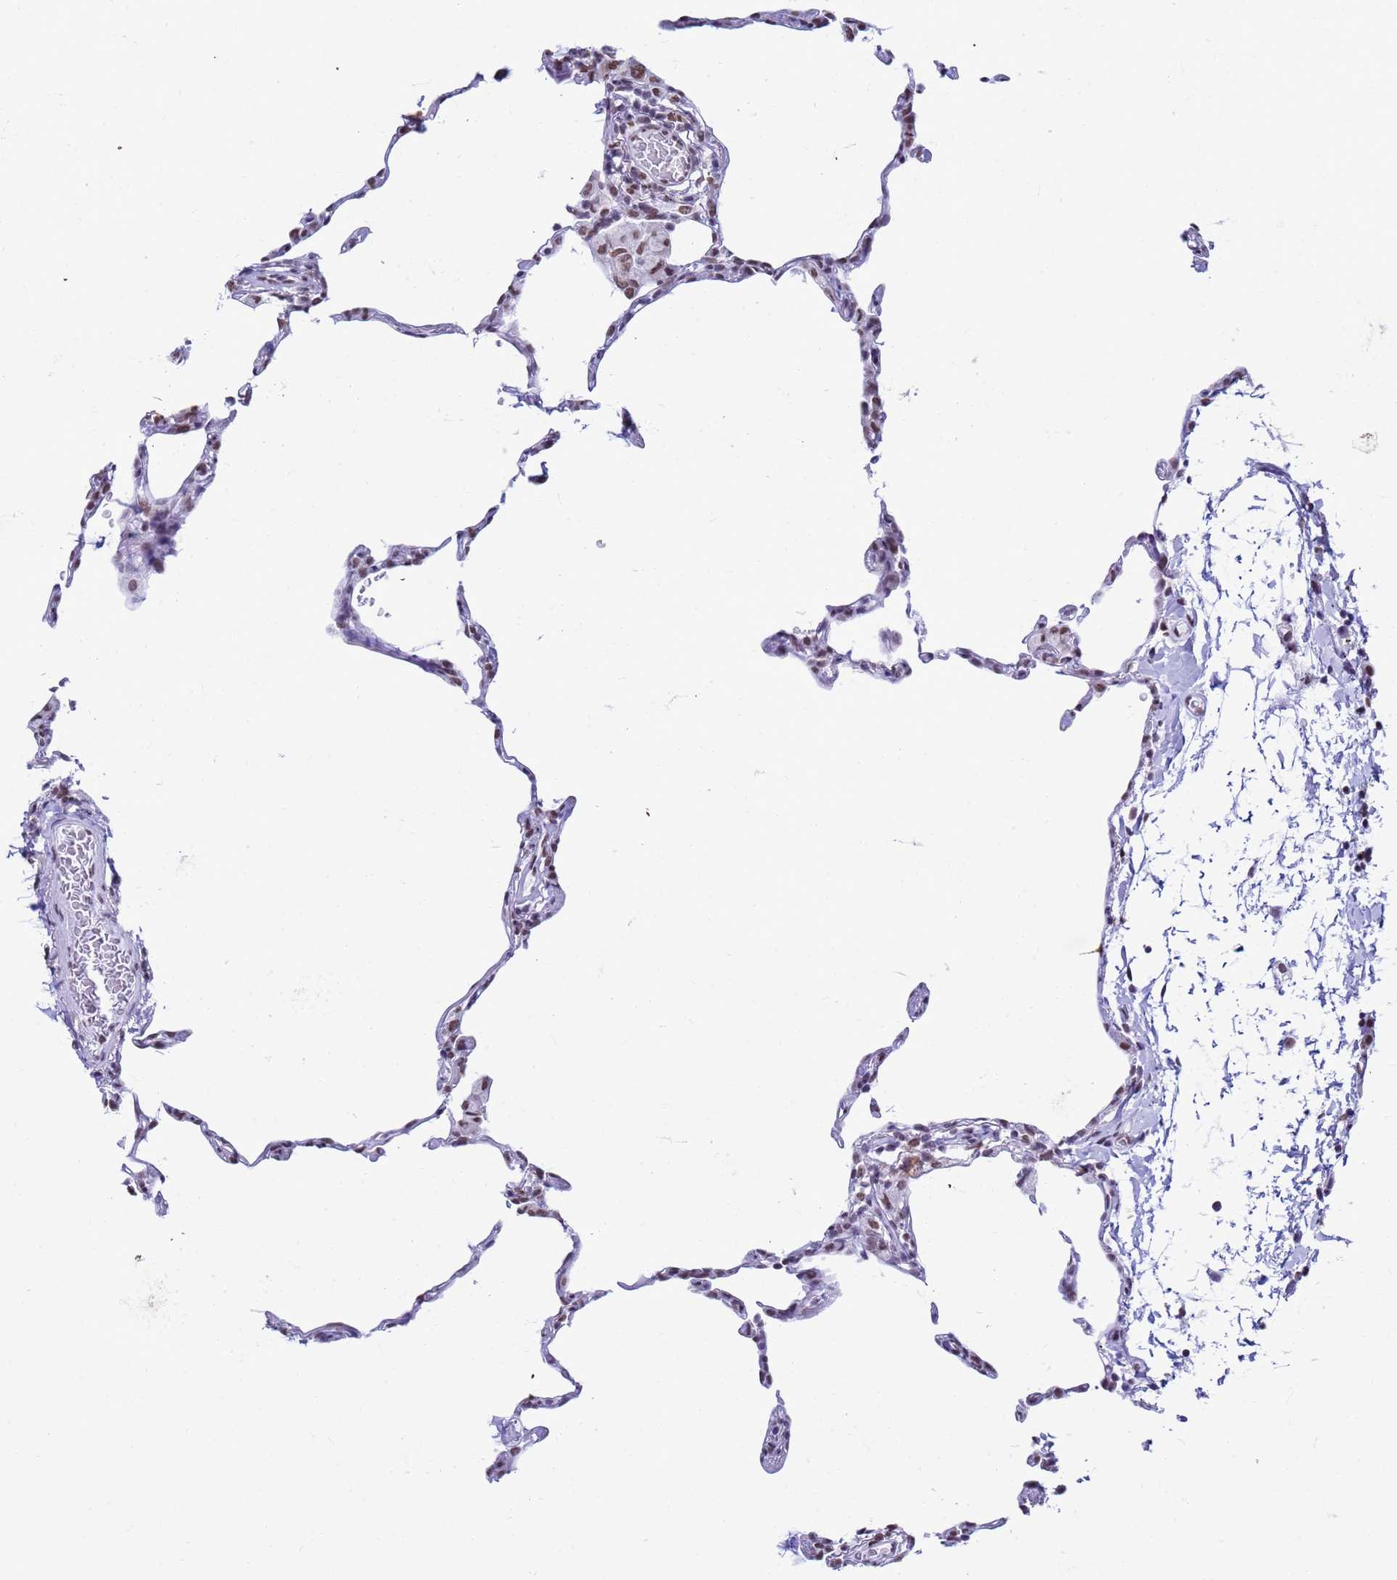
{"staining": {"intensity": "moderate", "quantity": "25%-75%", "location": "nuclear"}, "tissue": "lung", "cell_type": "Alveolar cells", "image_type": "normal", "snomed": [{"axis": "morphology", "description": "Normal tissue, NOS"}, {"axis": "topography", "description": "Lung"}], "caption": "Immunohistochemical staining of unremarkable human lung reveals moderate nuclear protein staining in about 25%-75% of alveolar cells. The protein of interest is shown in brown color, while the nuclei are stained blue.", "gene": "FAM170B", "patient": {"sex": "female", "age": 57}}